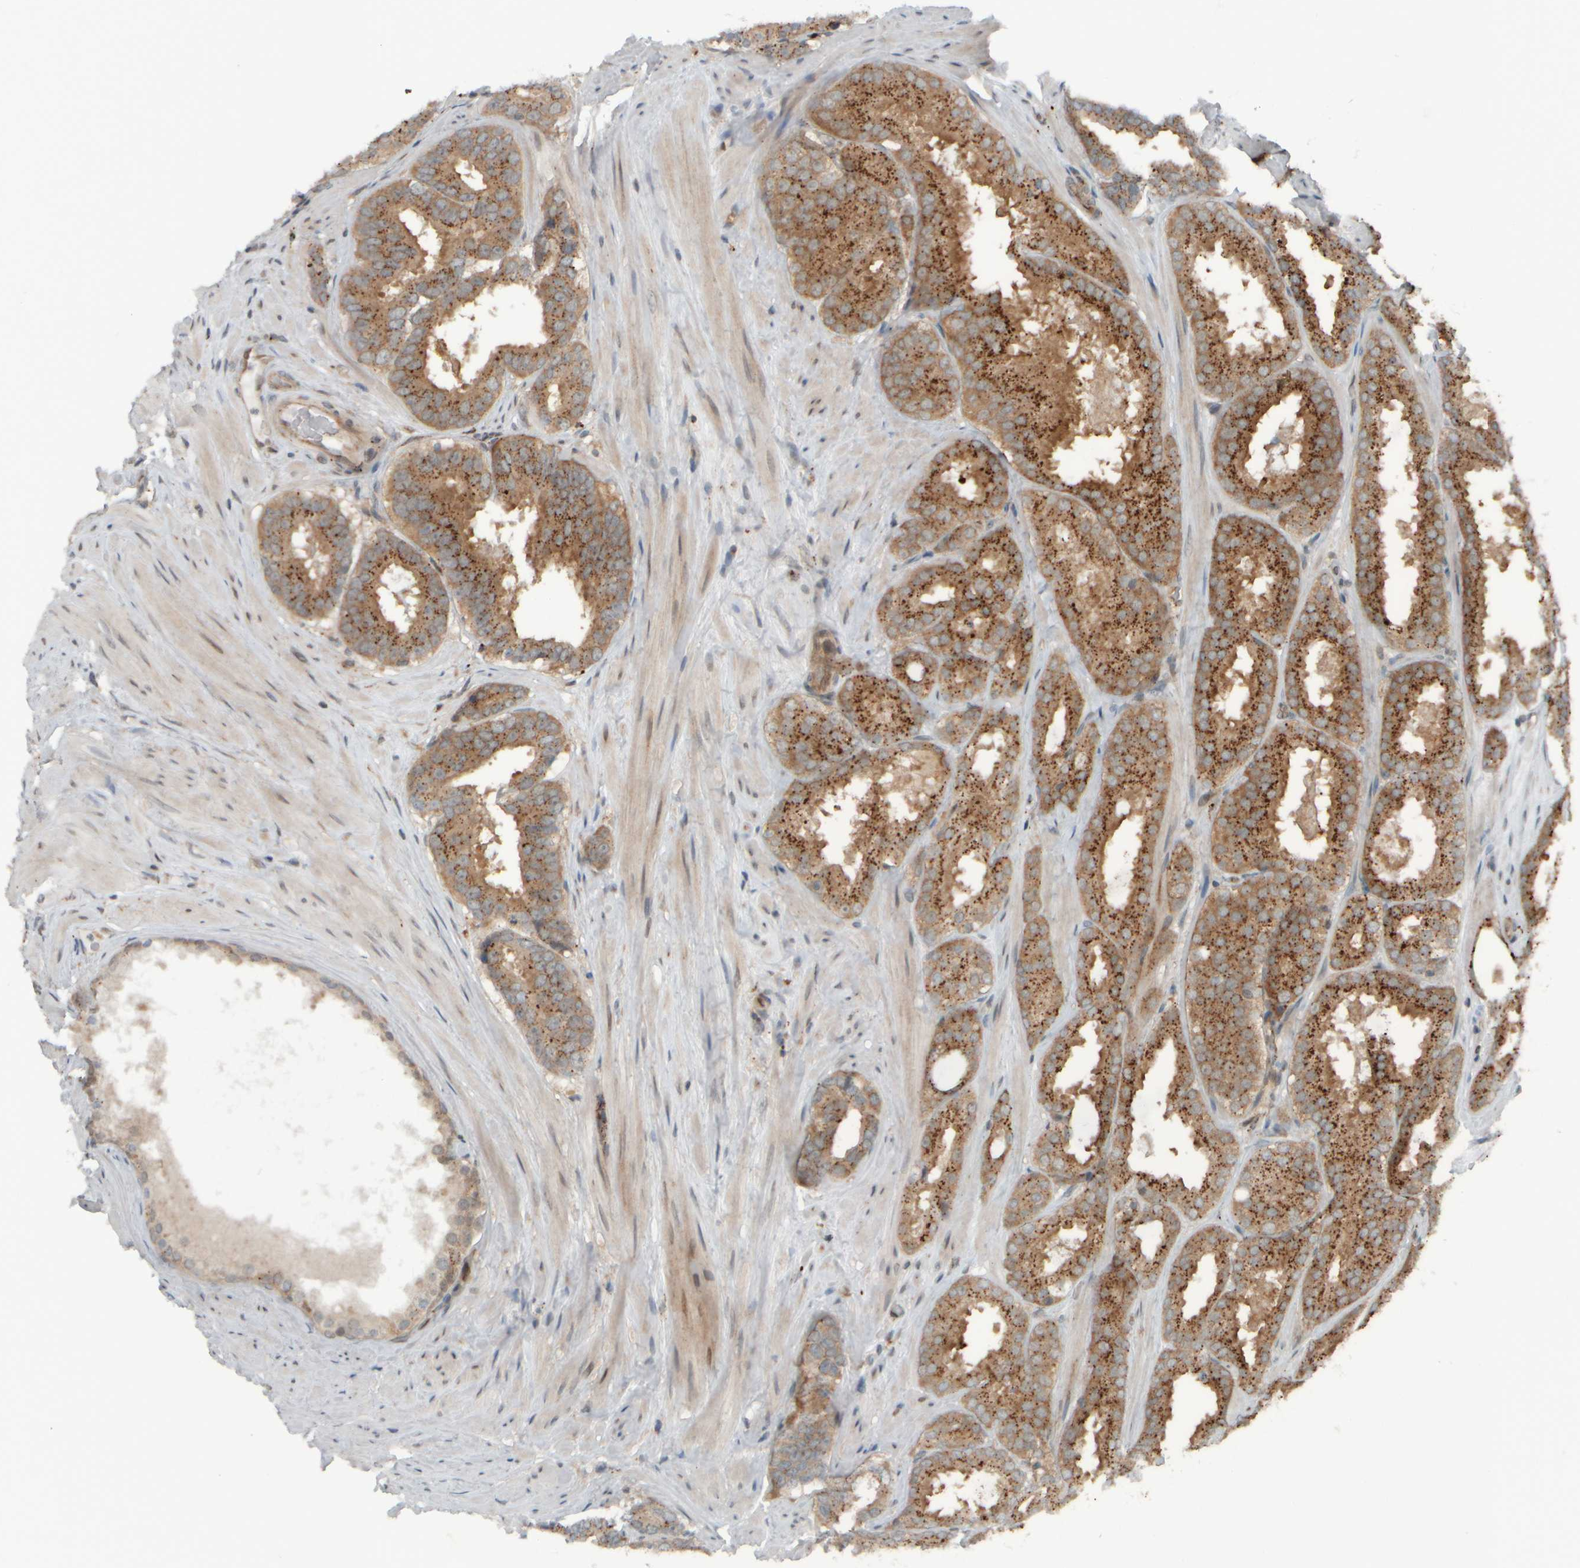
{"staining": {"intensity": "moderate", "quantity": ">75%", "location": "cytoplasmic/membranous"}, "tissue": "prostate cancer", "cell_type": "Tumor cells", "image_type": "cancer", "snomed": [{"axis": "morphology", "description": "Adenocarcinoma, Low grade"}, {"axis": "topography", "description": "Prostate"}], "caption": "This histopathology image exhibits immunohistochemistry staining of prostate adenocarcinoma (low-grade), with medium moderate cytoplasmic/membranous expression in approximately >75% of tumor cells.", "gene": "GIGYF1", "patient": {"sex": "male", "age": 69}}